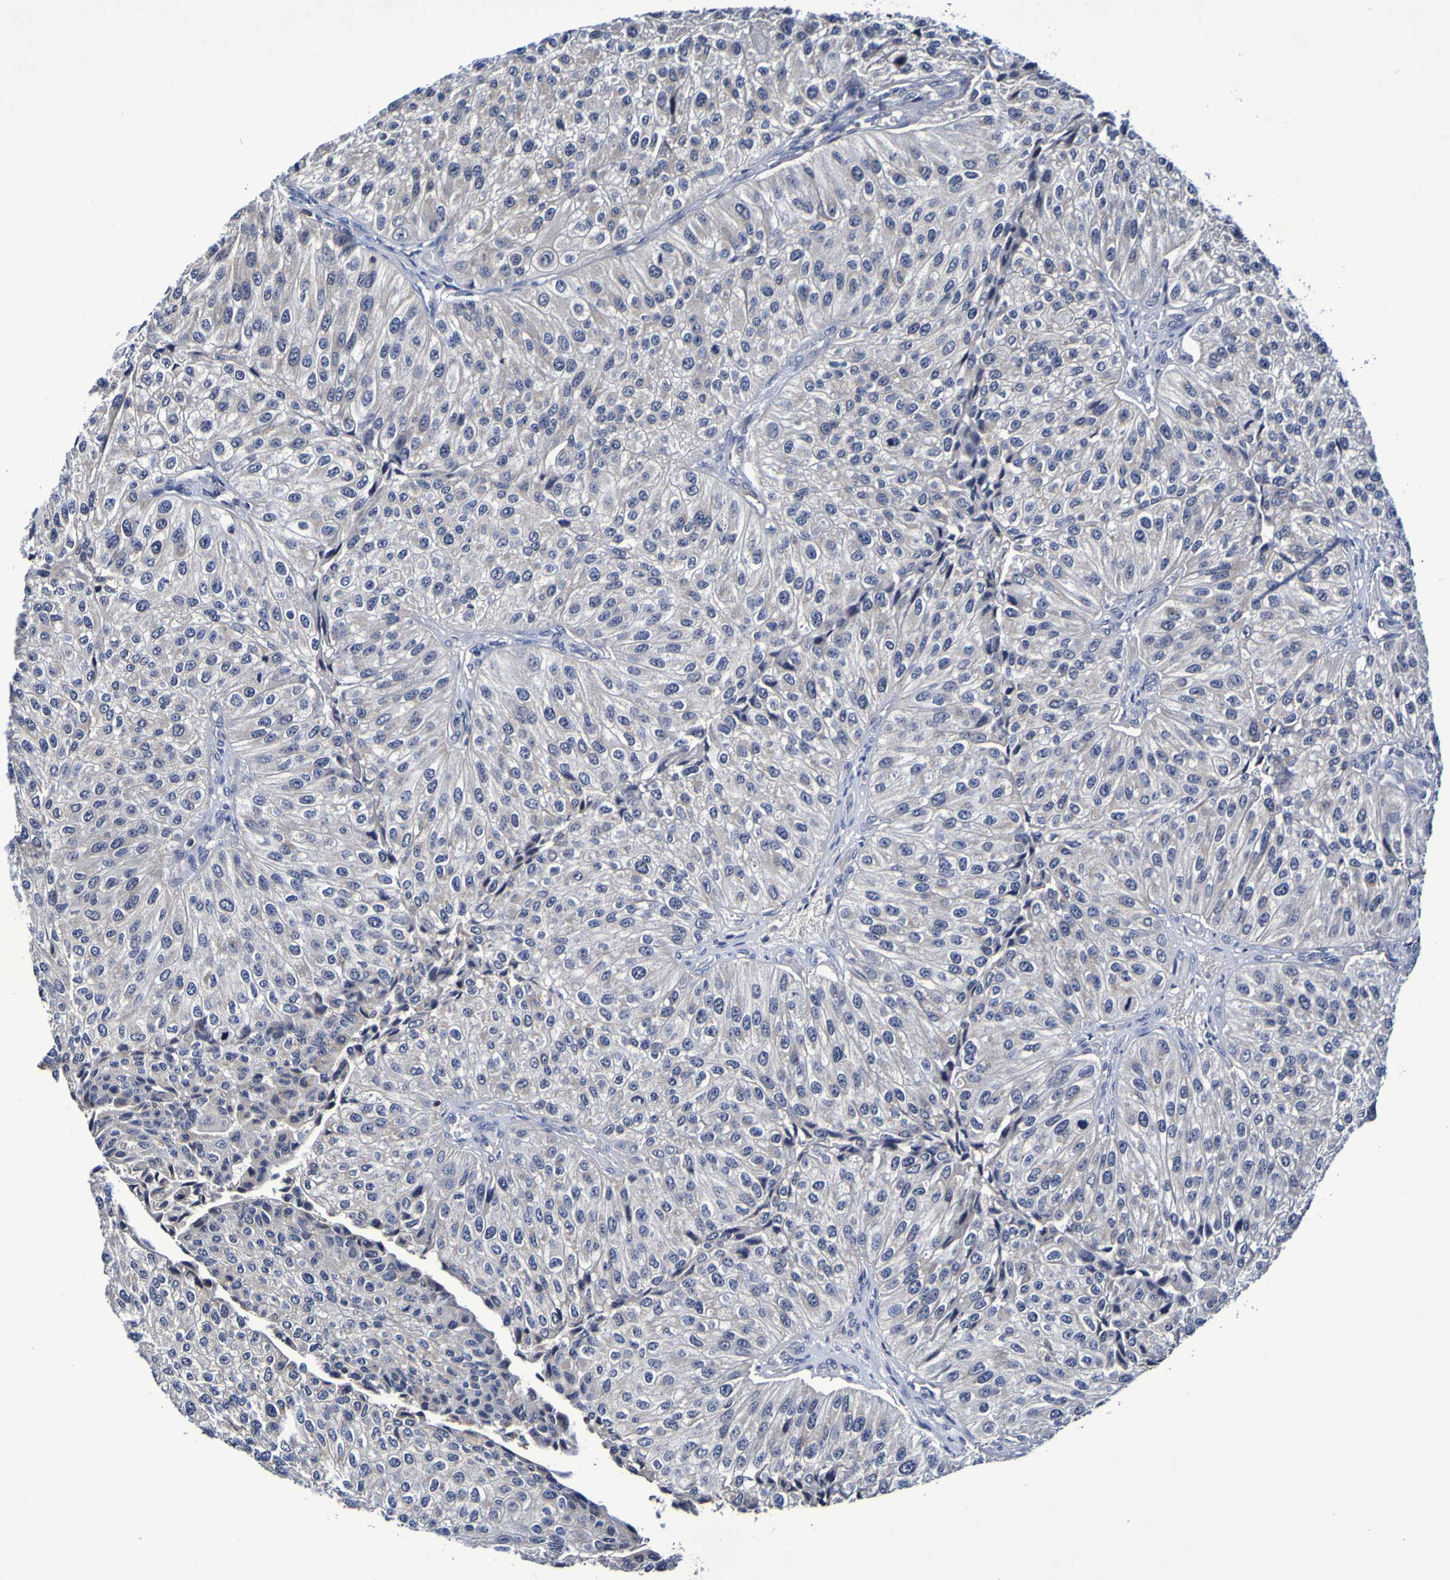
{"staining": {"intensity": "negative", "quantity": "none", "location": "none"}, "tissue": "urothelial cancer", "cell_type": "Tumor cells", "image_type": "cancer", "snomed": [{"axis": "morphology", "description": "Urothelial carcinoma, High grade"}, {"axis": "topography", "description": "Kidney"}, {"axis": "topography", "description": "Urinary bladder"}], "caption": "This is an immunohistochemistry (IHC) histopathology image of urothelial cancer. There is no staining in tumor cells.", "gene": "PTP4A2", "patient": {"sex": "male", "age": 77}}